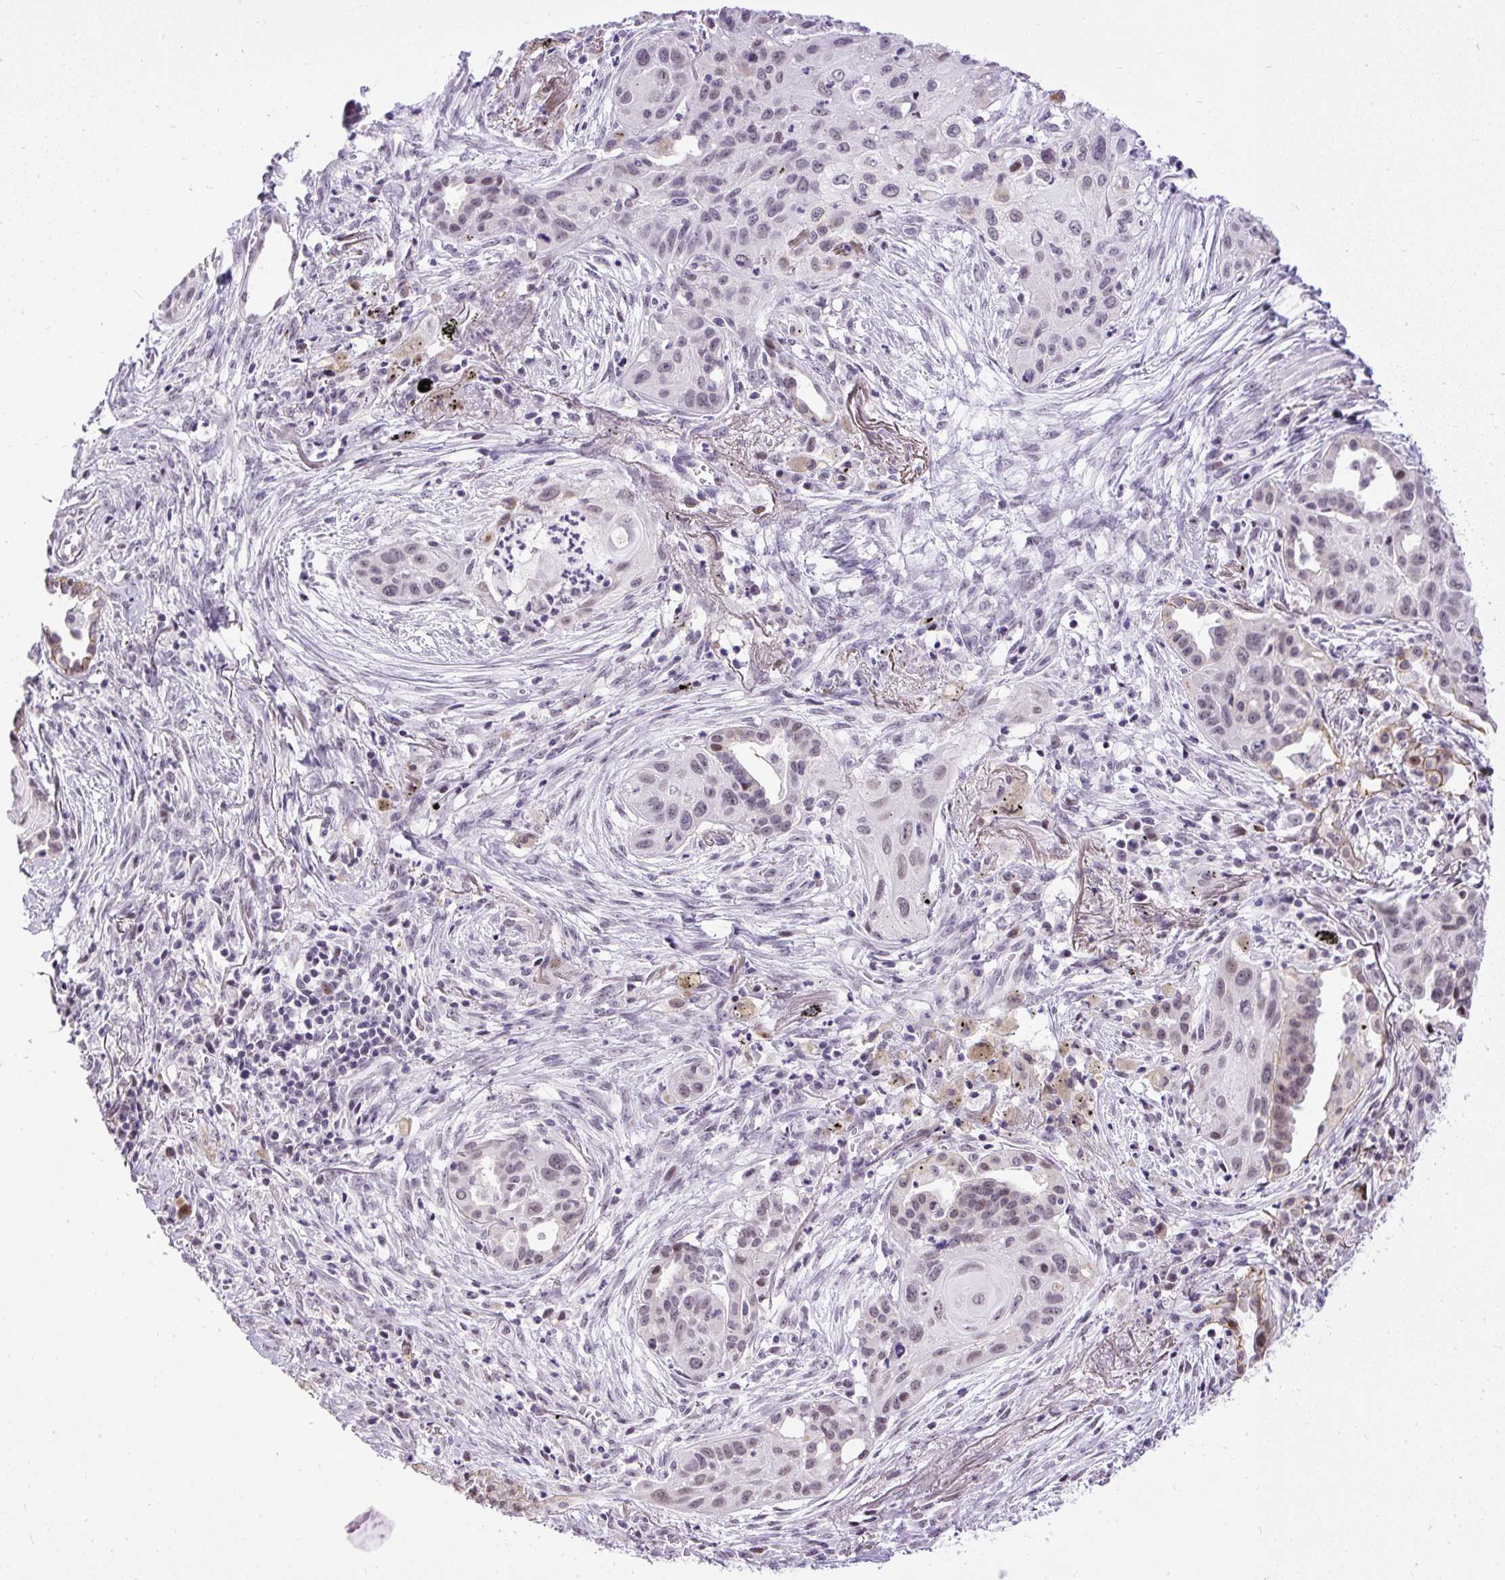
{"staining": {"intensity": "weak", "quantity": "25%-75%", "location": "nuclear"}, "tissue": "lung cancer", "cell_type": "Tumor cells", "image_type": "cancer", "snomed": [{"axis": "morphology", "description": "Squamous cell carcinoma, NOS"}, {"axis": "topography", "description": "Lung"}], "caption": "DAB immunohistochemical staining of lung cancer demonstrates weak nuclear protein expression in about 25%-75% of tumor cells.", "gene": "WNT10B", "patient": {"sex": "male", "age": 71}}